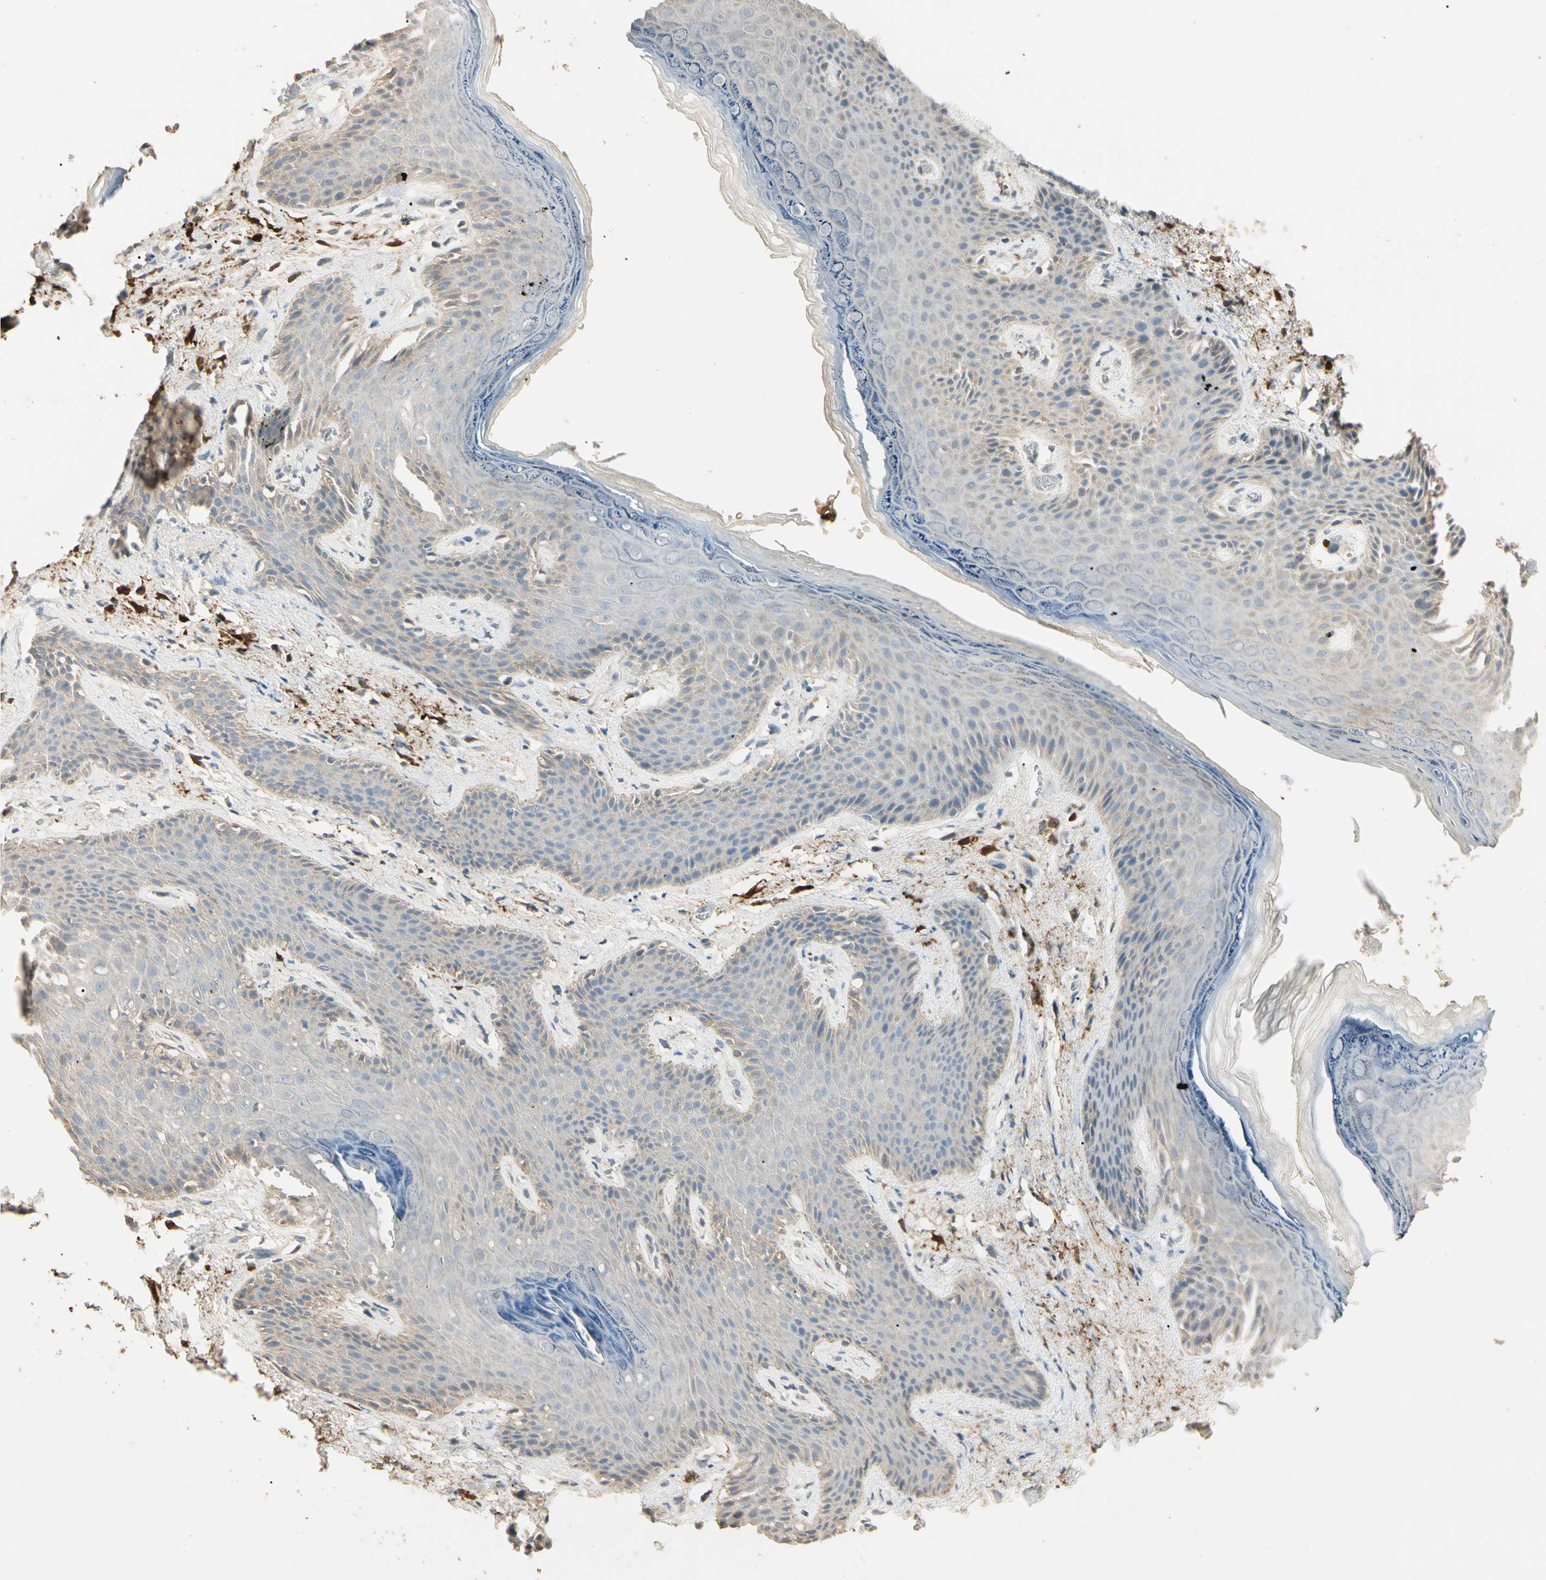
{"staining": {"intensity": "weak", "quantity": "<25%", "location": "cytoplasmic/membranous"}, "tissue": "skin", "cell_type": "Epidermal cells", "image_type": "normal", "snomed": [{"axis": "morphology", "description": "Normal tissue, NOS"}, {"axis": "topography", "description": "Anal"}], "caption": "This histopathology image is of unremarkable skin stained with immunohistochemistry to label a protein in brown with the nuclei are counter-stained blue. There is no staining in epidermal cells. Nuclei are stained in blue.", "gene": "GNE", "patient": {"sex": "female", "age": 46}}